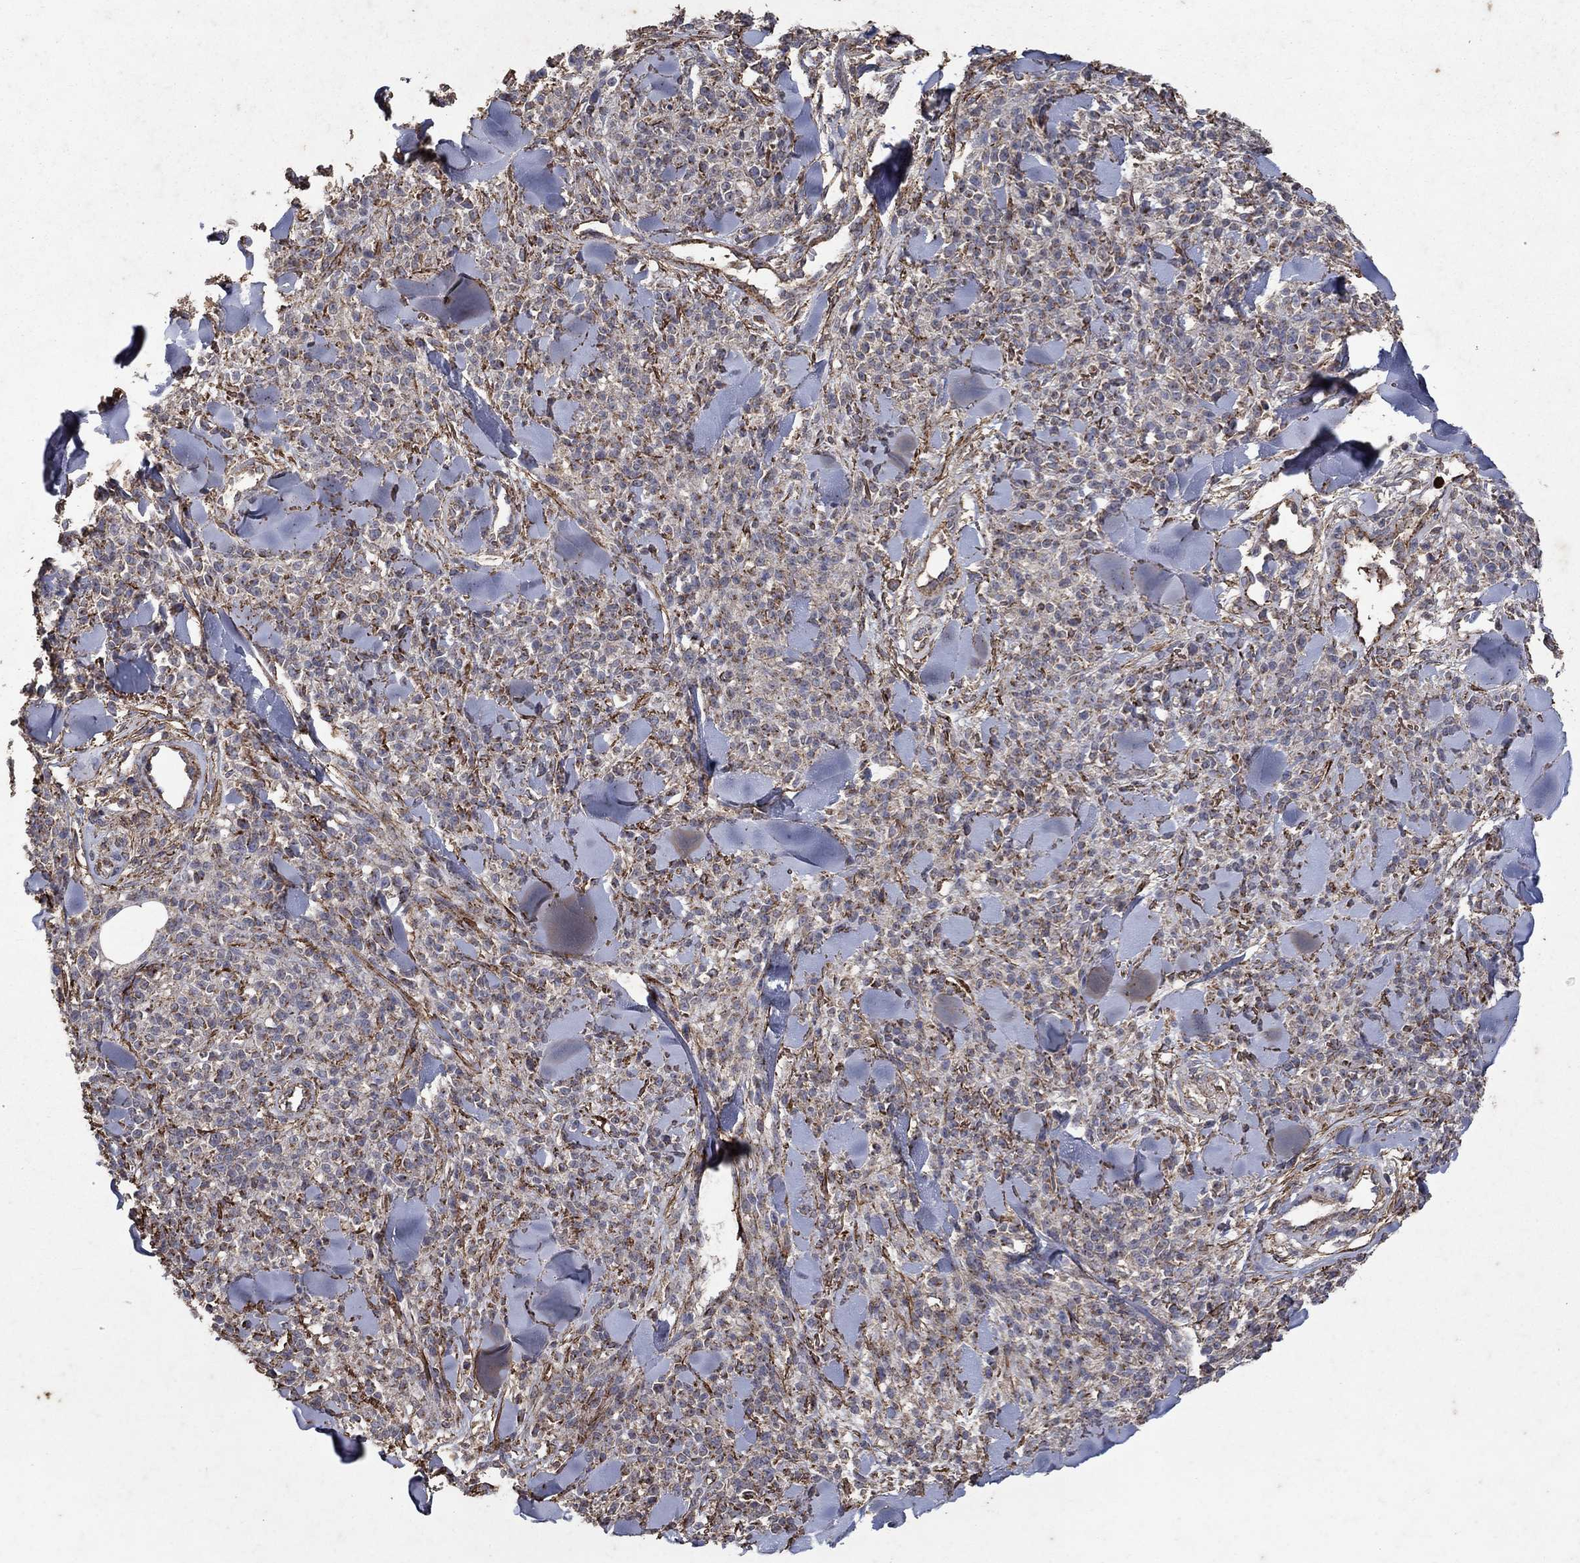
{"staining": {"intensity": "negative", "quantity": "none", "location": "none"}, "tissue": "melanoma", "cell_type": "Tumor cells", "image_type": "cancer", "snomed": [{"axis": "morphology", "description": "Malignant melanoma, NOS"}, {"axis": "topography", "description": "Skin"}, {"axis": "topography", "description": "Skin of trunk"}], "caption": "The histopathology image demonstrates no staining of tumor cells in malignant melanoma.", "gene": "CD24", "patient": {"sex": "male", "age": 74}}